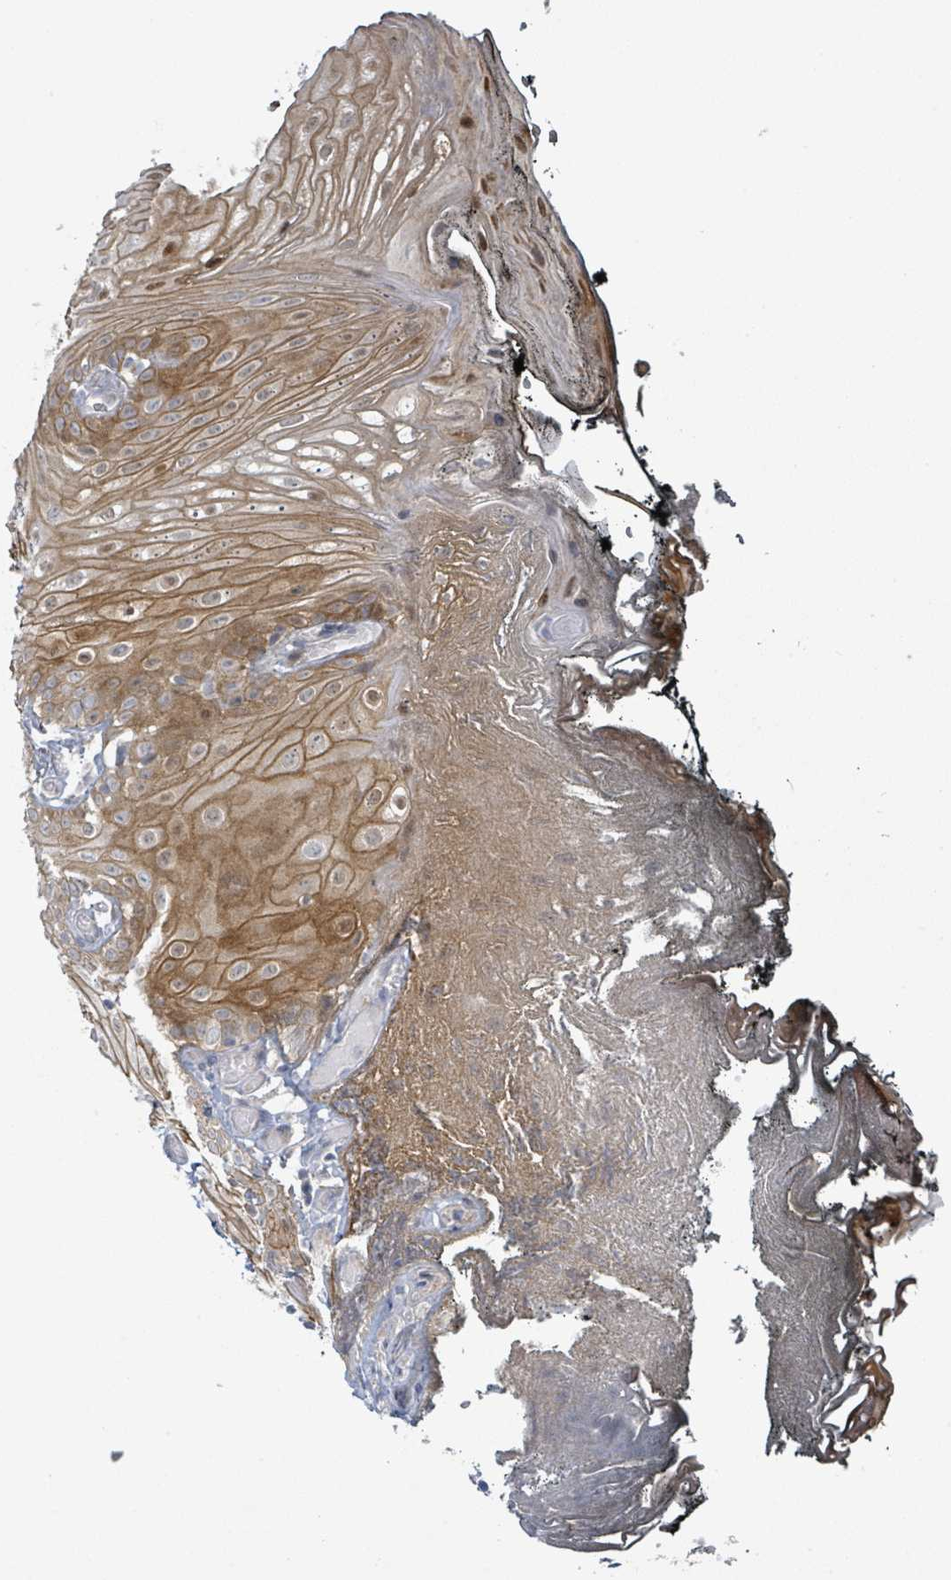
{"staining": {"intensity": "moderate", "quantity": ">75%", "location": "cytoplasmic/membranous"}, "tissue": "oral mucosa", "cell_type": "Squamous epithelial cells", "image_type": "normal", "snomed": [{"axis": "morphology", "description": "Normal tissue, NOS"}, {"axis": "morphology", "description": "Squamous cell carcinoma, NOS"}, {"axis": "topography", "description": "Oral tissue"}, {"axis": "topography", "description": "Head-Neck"}], "caption": "Normal oral mucosa was stained to show a protein in brown. There is medium levels of moderate cytoplasmic/membranous expression in approximately >75% of squamous epithelial cells. Nuclei are stained in blue.", "gene": "COL5A3", "patient": {"sex": "female", "age": 81}}